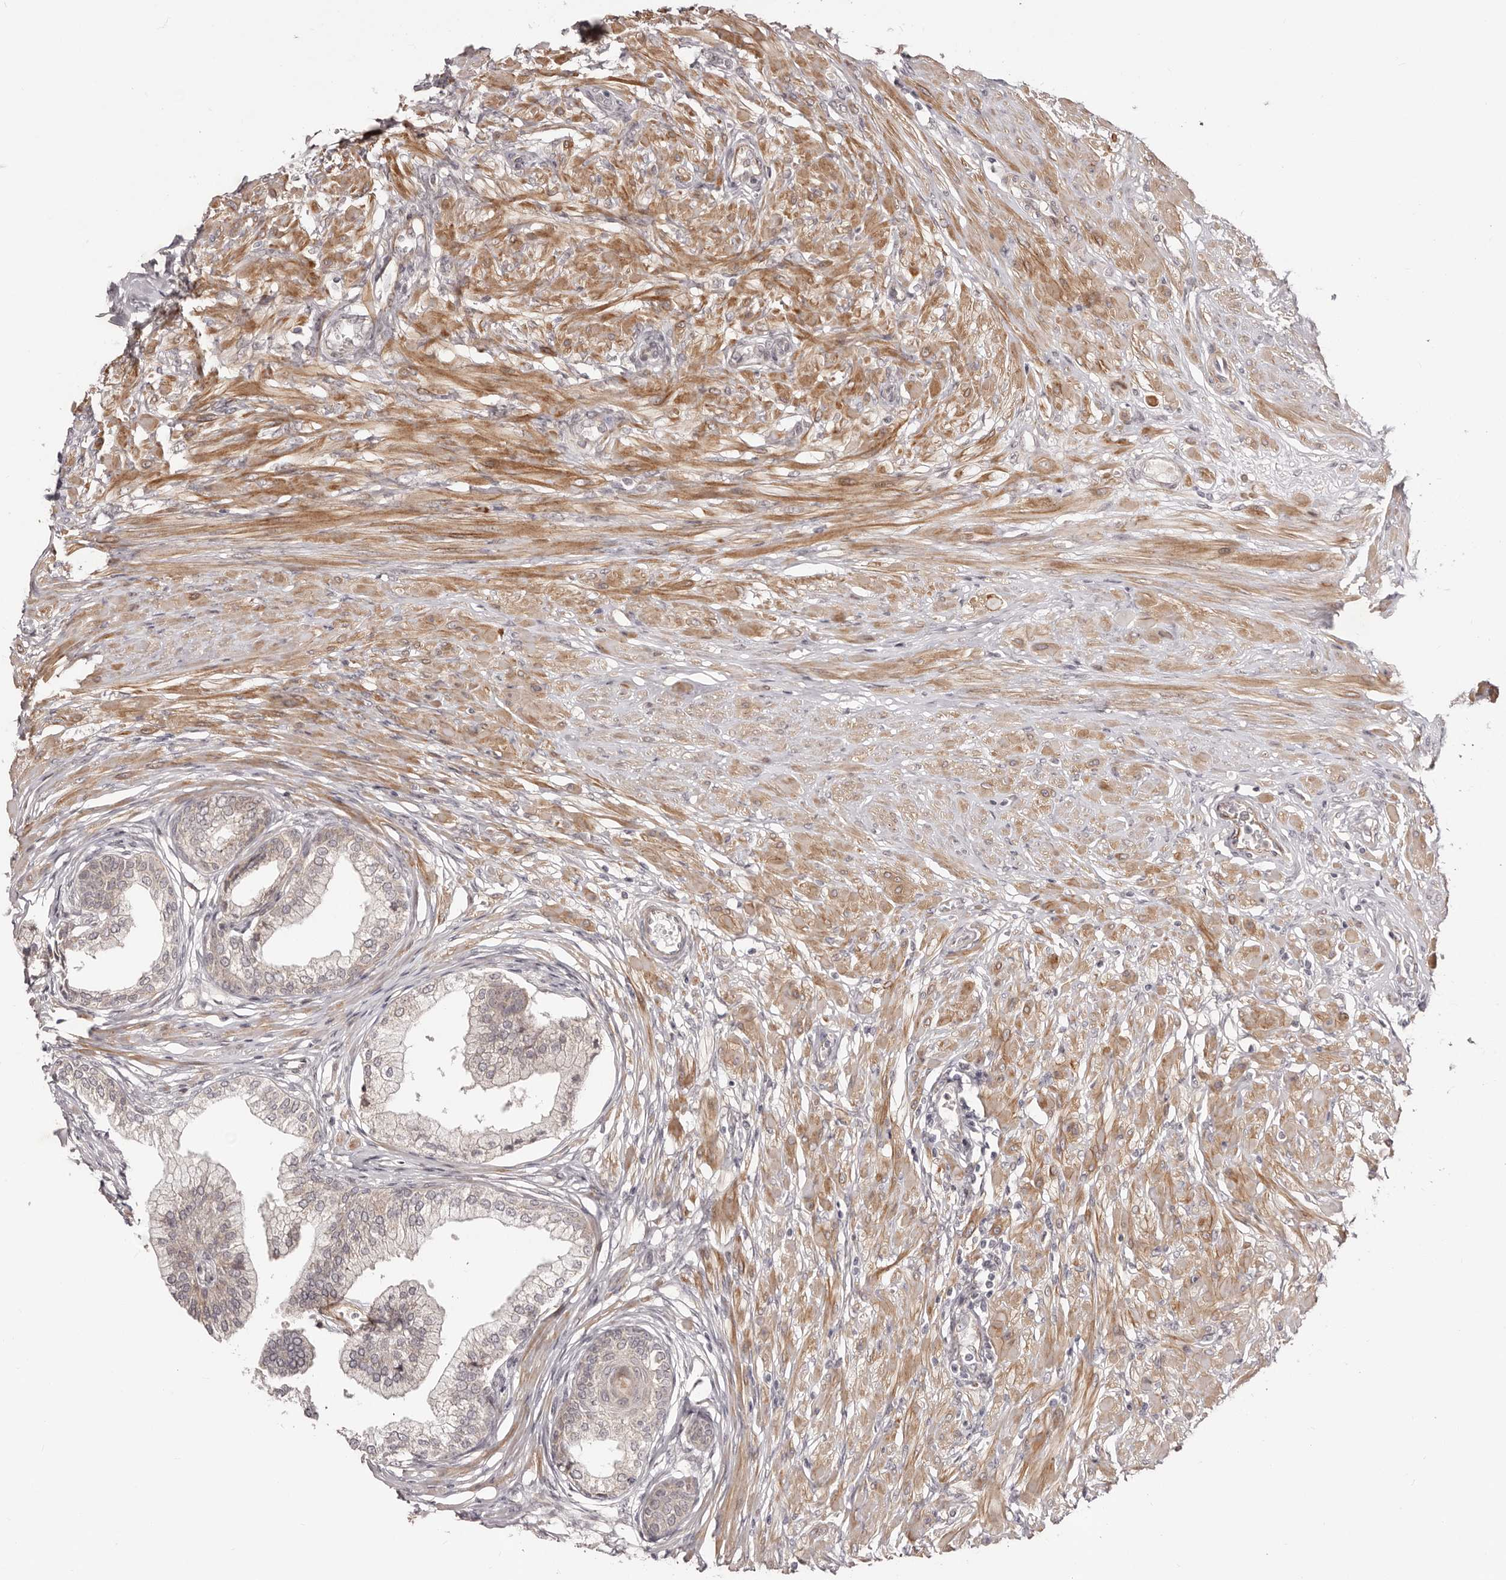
{"staining": {"intensity": "moderate", "quantity": "25%-75%", "location": "cytoplasmic/membranous"}, "tissue": "prostate", "cell_type": "Glandular cells", "image_type": "normal", "snomed": [{"axis": "morphology", "description": "Normal tissue, NOS"}, {"axis": "morphology", "description": "Urothelial carcinoma, Low grade"}, {"axis": "topography", "description": "Urinary bladder"}, {"axis": "topography", "description": "Prostate"}], "caption": "Glandular cells exhibit medium levels of moderate cytoplasmic/membranous positivity in about 25%-75% of cells in benign human prostate.", "gene": "MICAL2", "patient": {"sex": "male", "age": 60}}